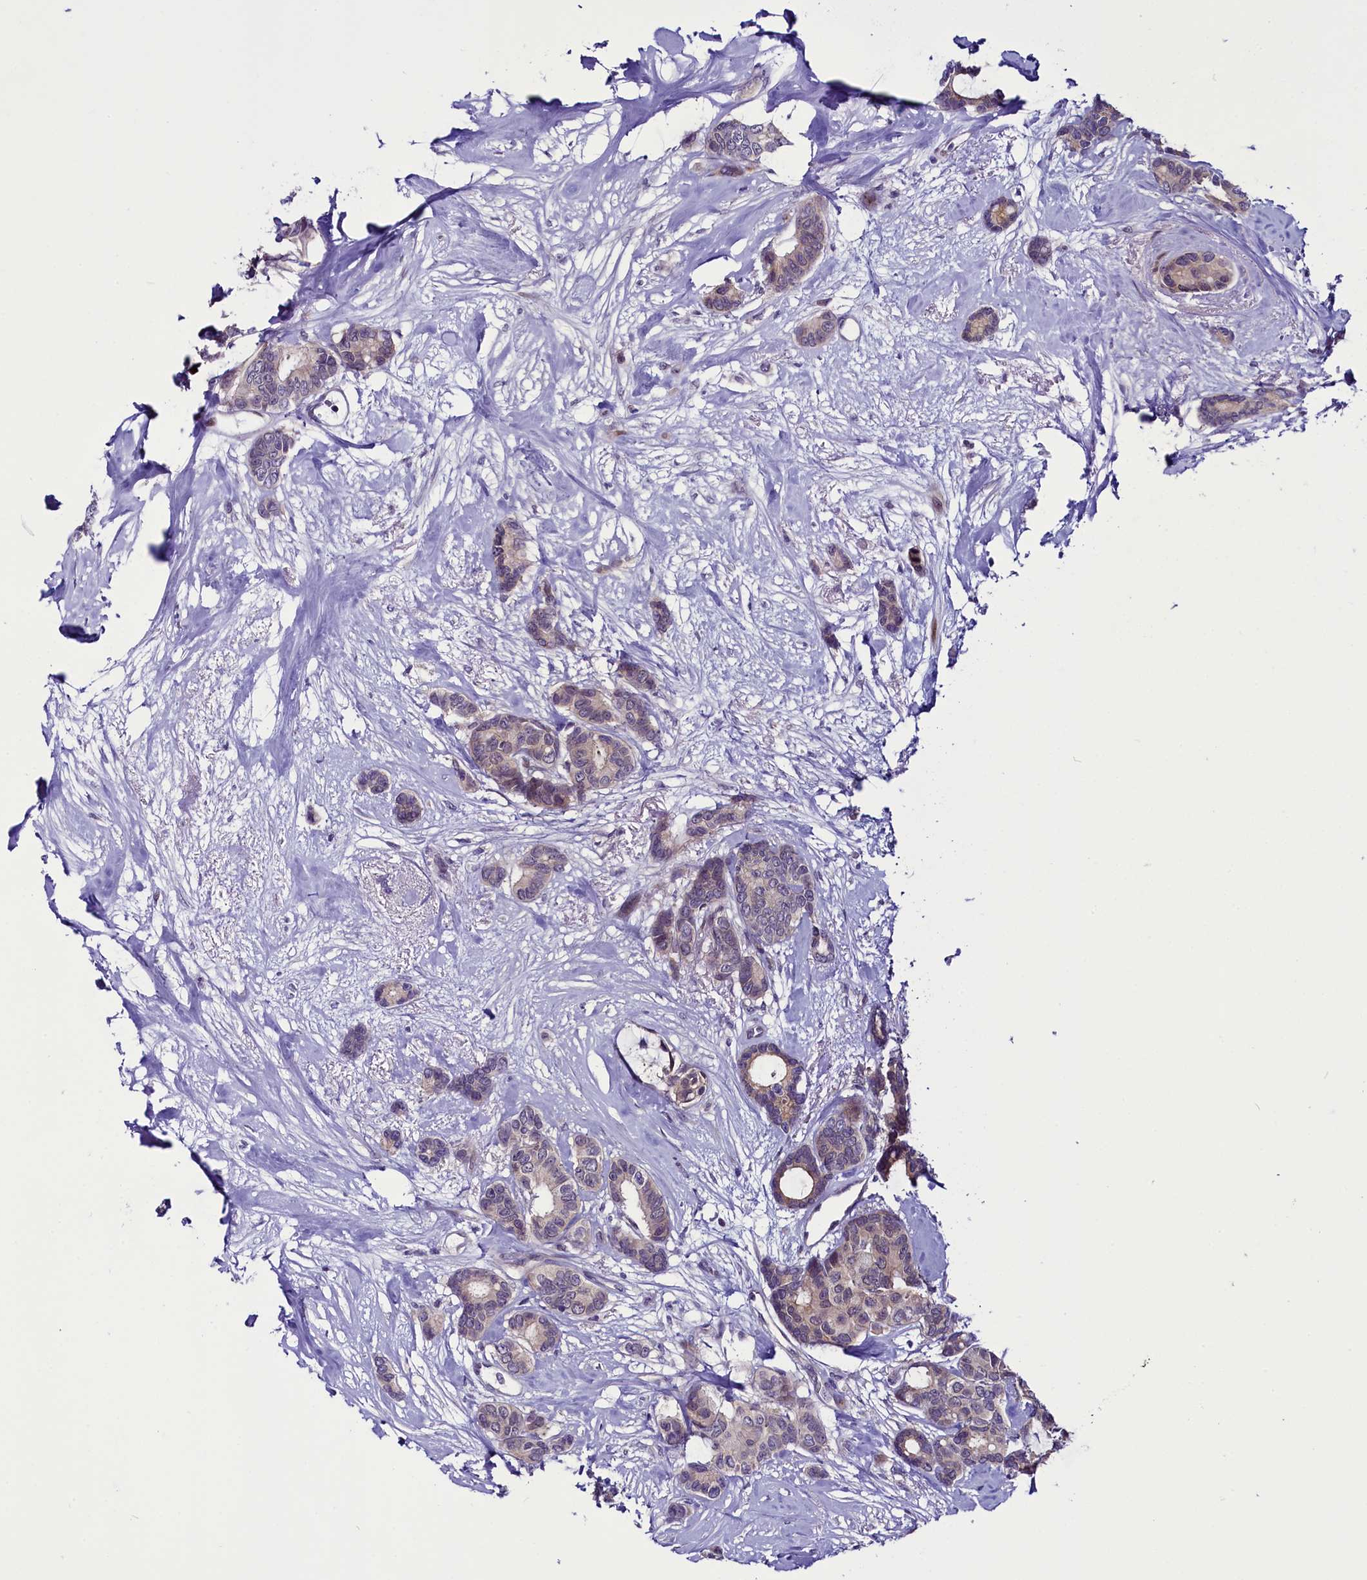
{"staining": {"intensity": "negative", "quantity": "none", "location": "none"}, "tissue": "breast cancer", "cell_type": "Tumor cells", "image_type": "cancer", "snomed": [{"axis": "morphology", "description": "Duct carcinoma"}, {"axis": "topography", "description": "Breast"}], "caption": "Breast cancer was stained to show a protein in brown. There is no significant expression in tumor cells.", "gene": "CCDC106", "patient": {"sex": "female", "age": 87}}